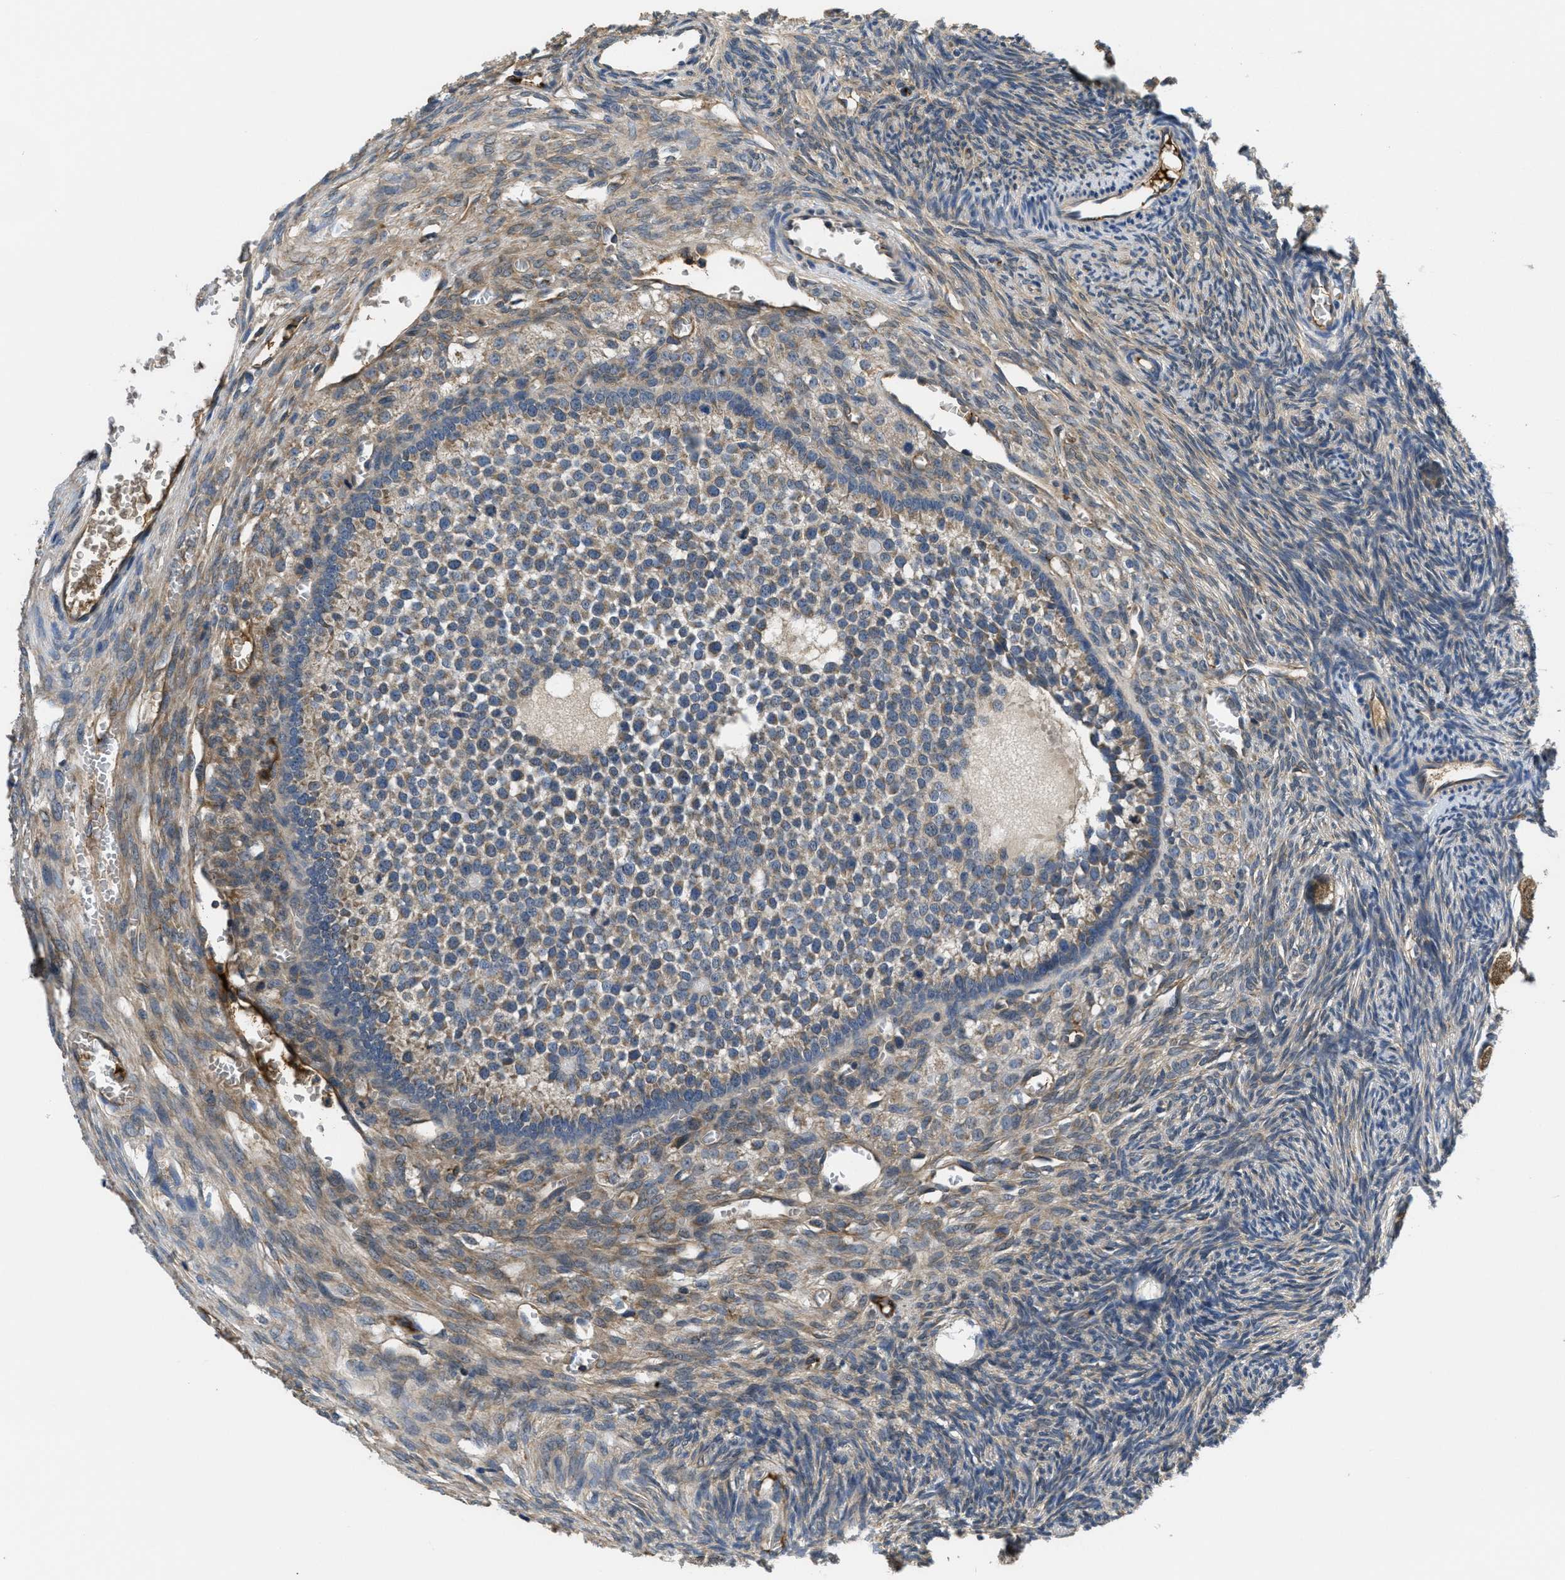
{"staining": {"intensity": "weak", "quantity": "25%-75%", "location": "cytoplasmic/membranous"}, "tissue": "ovary", "cell_type": "Follicle cells", "image_type": "normal", "snomed": [{"axis": "morphology", "description": "Normal tissue, NOS"}, {"axis": "topography", "description": "Ovary"}], "caption": "Ovary was stained to show a protein in brown. There is low levels of weak cytoplasmic/membranous positivity in about 25%-75% of follicle cells. (Stains: DAB in brown, nuclei in blue, Microscopy: brightfield microscopy at high magnification).", "gene": "GALK1", "patient": {"sex": "female", "age": 27}}